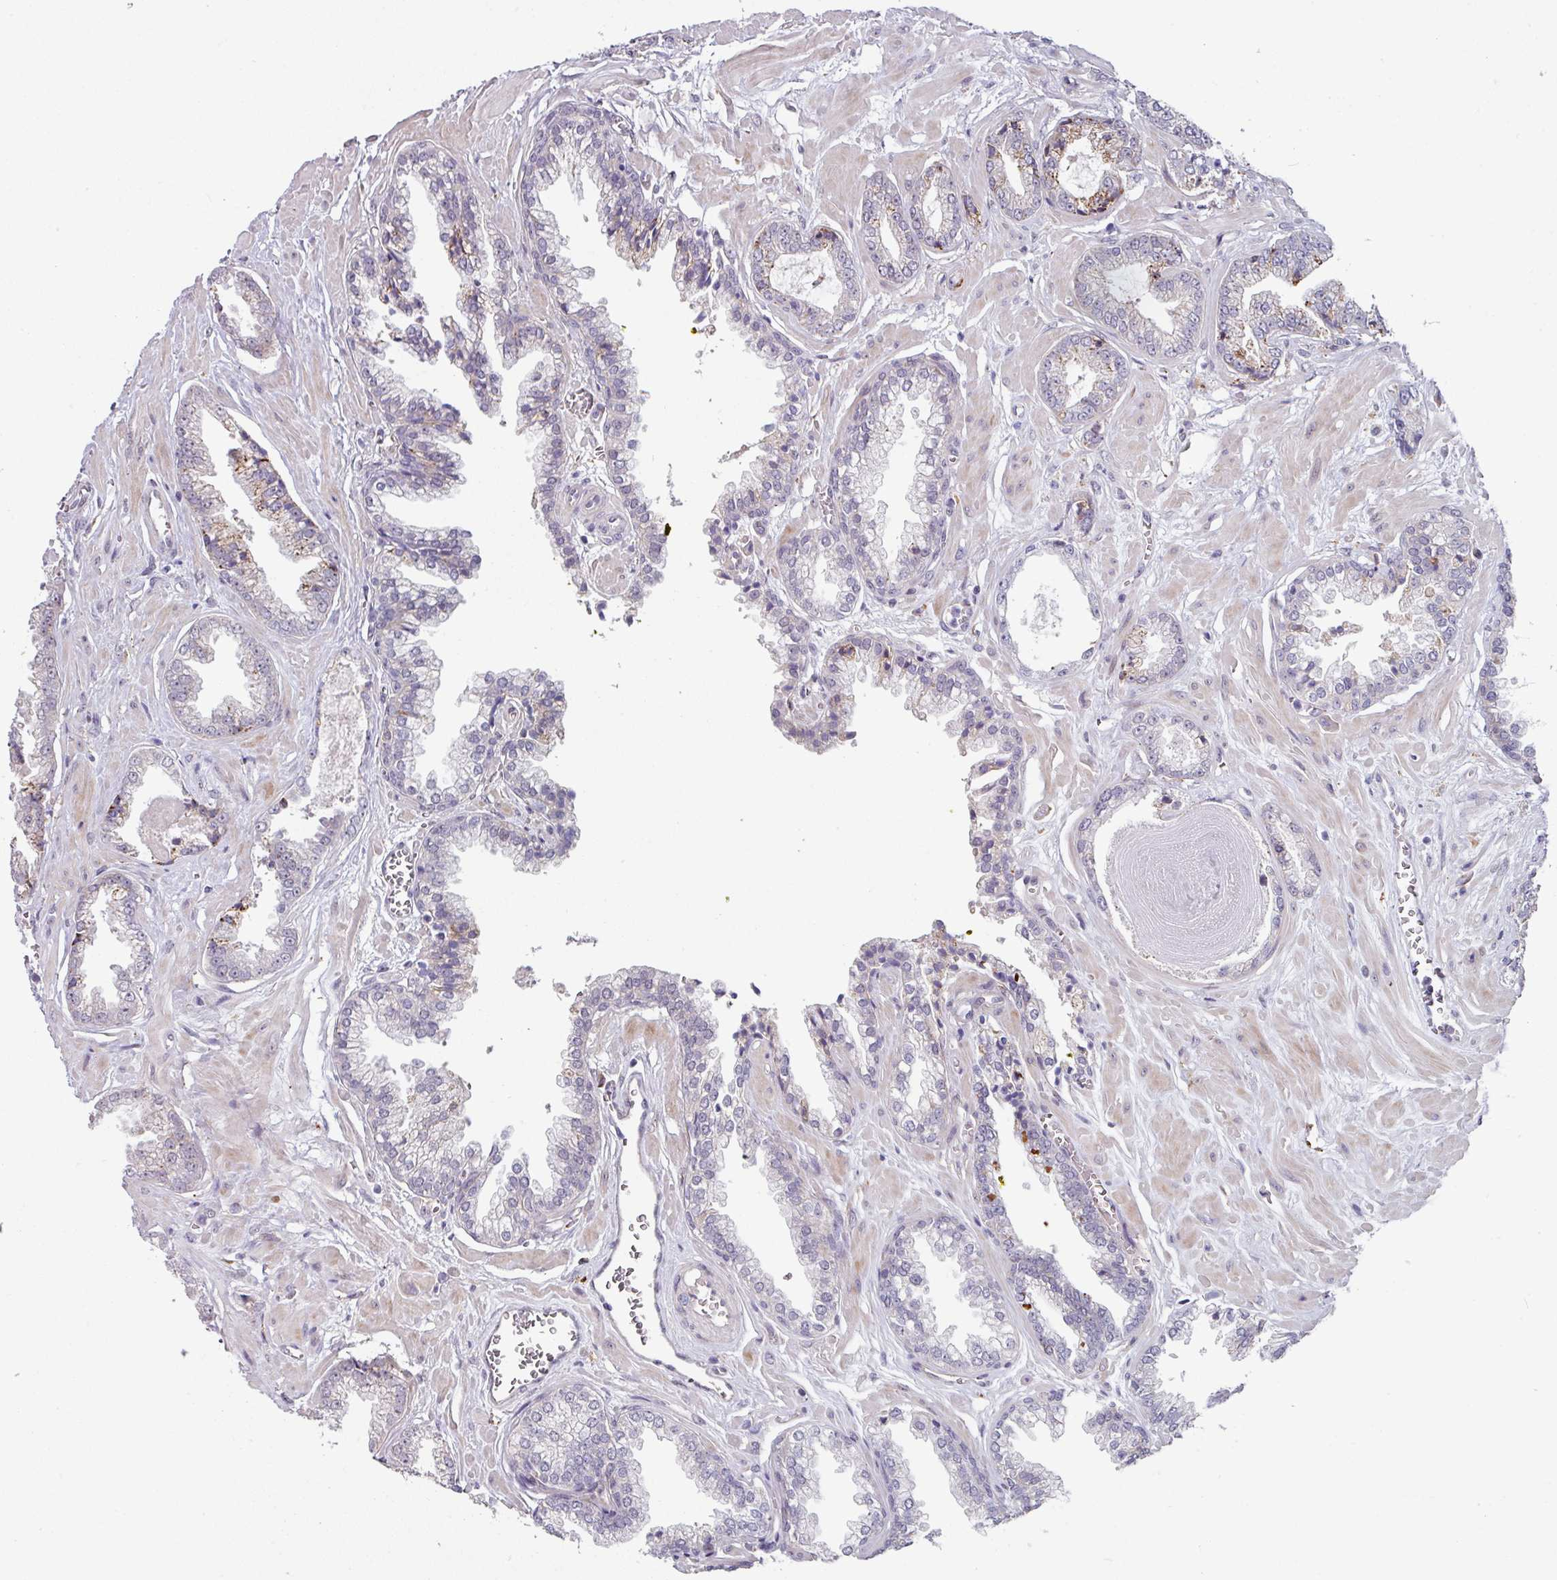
{"staining": {"intensity": "moderate", "quantity": "<25%", "location": "cytoplasmic/membranous"}, "tissue": "prostate cancer", "cell_type": "Tumor cells", "image_type": "cancer", "snomed": [{"axis": "morphology", "description": "Adenocarcinoma, Low grade"}, {"axis": "topography", "description": "Prostate"}], "caption": "There is low levels of moderate cytoplasmic/membranous staining in tumor cells of prostate cancer (adenocarcinoma (low-grade)), as demonstrated by immunohistochemical staining (brown color).", "gene": "BMS1", "patient": {"sex": "male", "age": 60}}